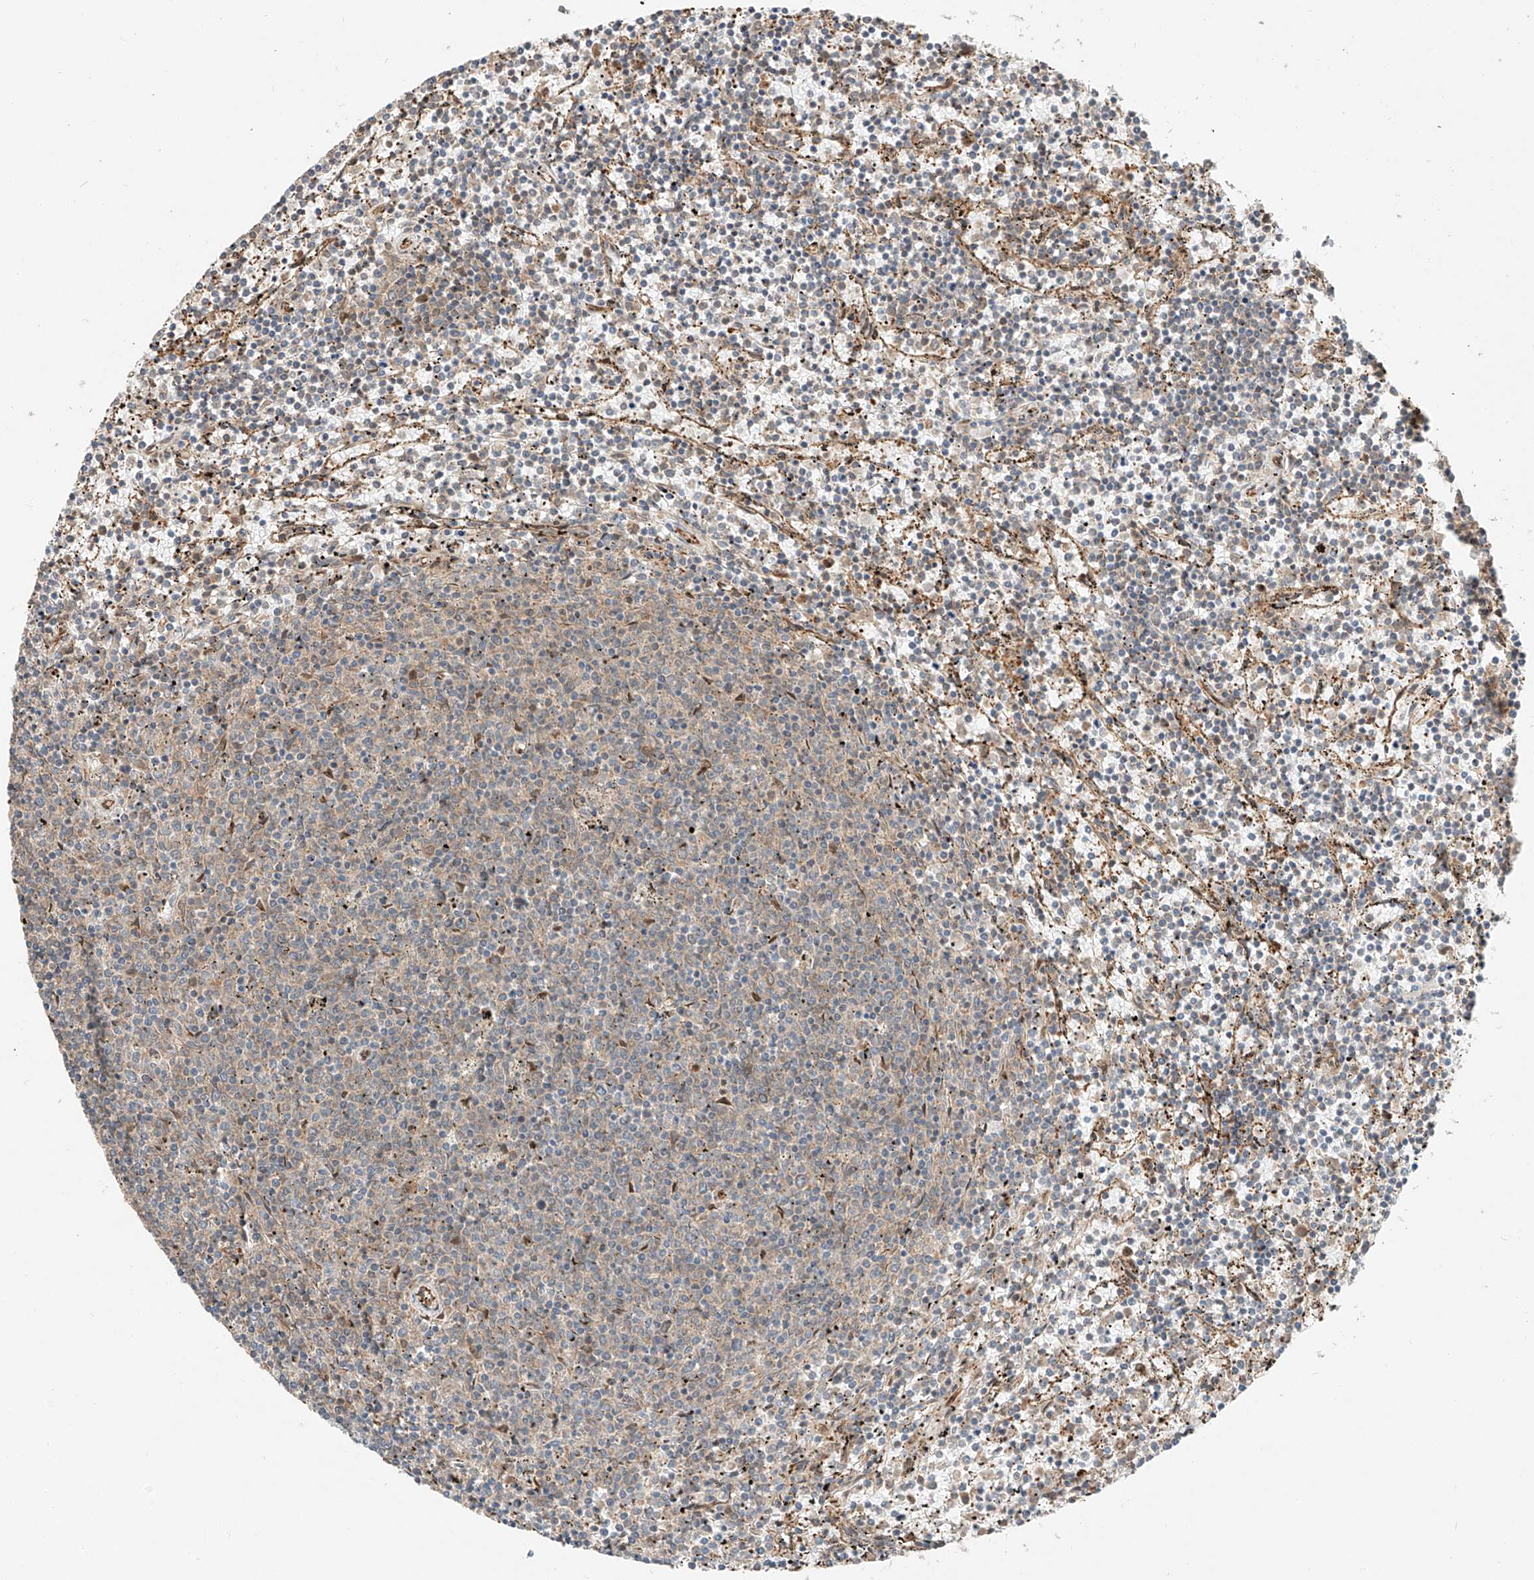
{"staining": {"intensity": "negative", "quantity": "none", "location": "none"}, "tissue": "lymphoma", "cell_type": "Tumor cells", "image_type": "cancer", "snomed": [{"axis": "morphology", "description": "Malignant lymphoma, non-Hodgkin's type, Low grade"}, {"axis": "topography", "description": "Spleen"}], "caption": "This photomicrograph is of lymphoma stained with immunohistochemistry to label a protein in brown with the nuclei are counter-stained blue. There is no expression in tumor cells. (Immunohistochemistry (ihc), brightfield microscopy, high magnification).", "gene": "CEP162", "patient": {"sex": "female", "age": 50}}